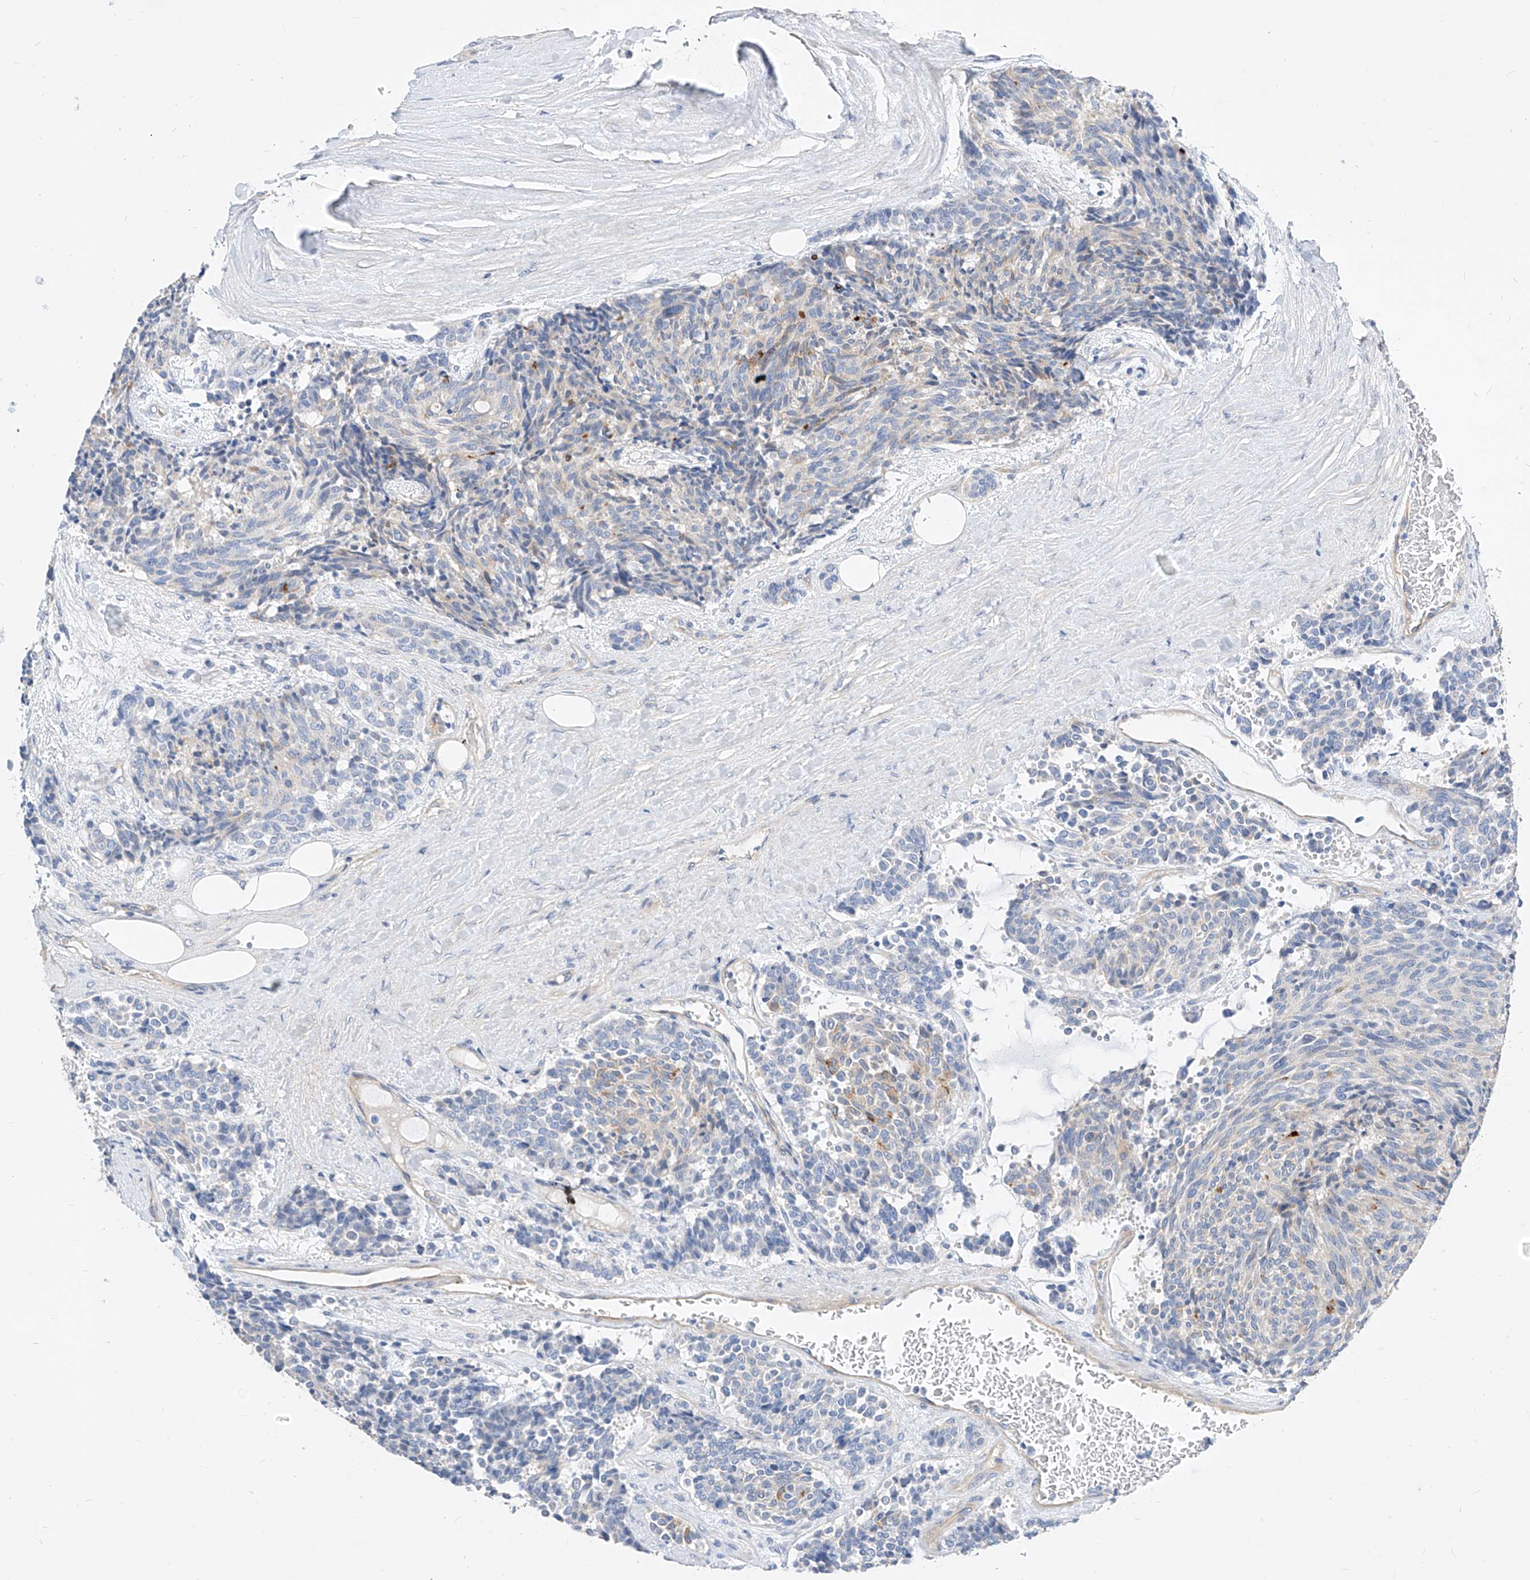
{"staining": {"intensity": "negative", "quantity": "none", "location": "none"}, "tissue": "carcinoid", "cell_type": "Tumor cells", "image_type": "cancer", "snomed": [{"axis": "morphology", "description": "Carcinoid, malignant, NOS"}, {"axis": "topography", "description": "Pancreas"}], "caption": "Carcinoid (malignant) was stained to show a protein in brown. There is no significant staining in tumor cells. (Immunohistochemistry, brightfield microscopy, high magnification).", "gene": "SCGB2A1", "patient": {"sex": "female", "age": 54}}